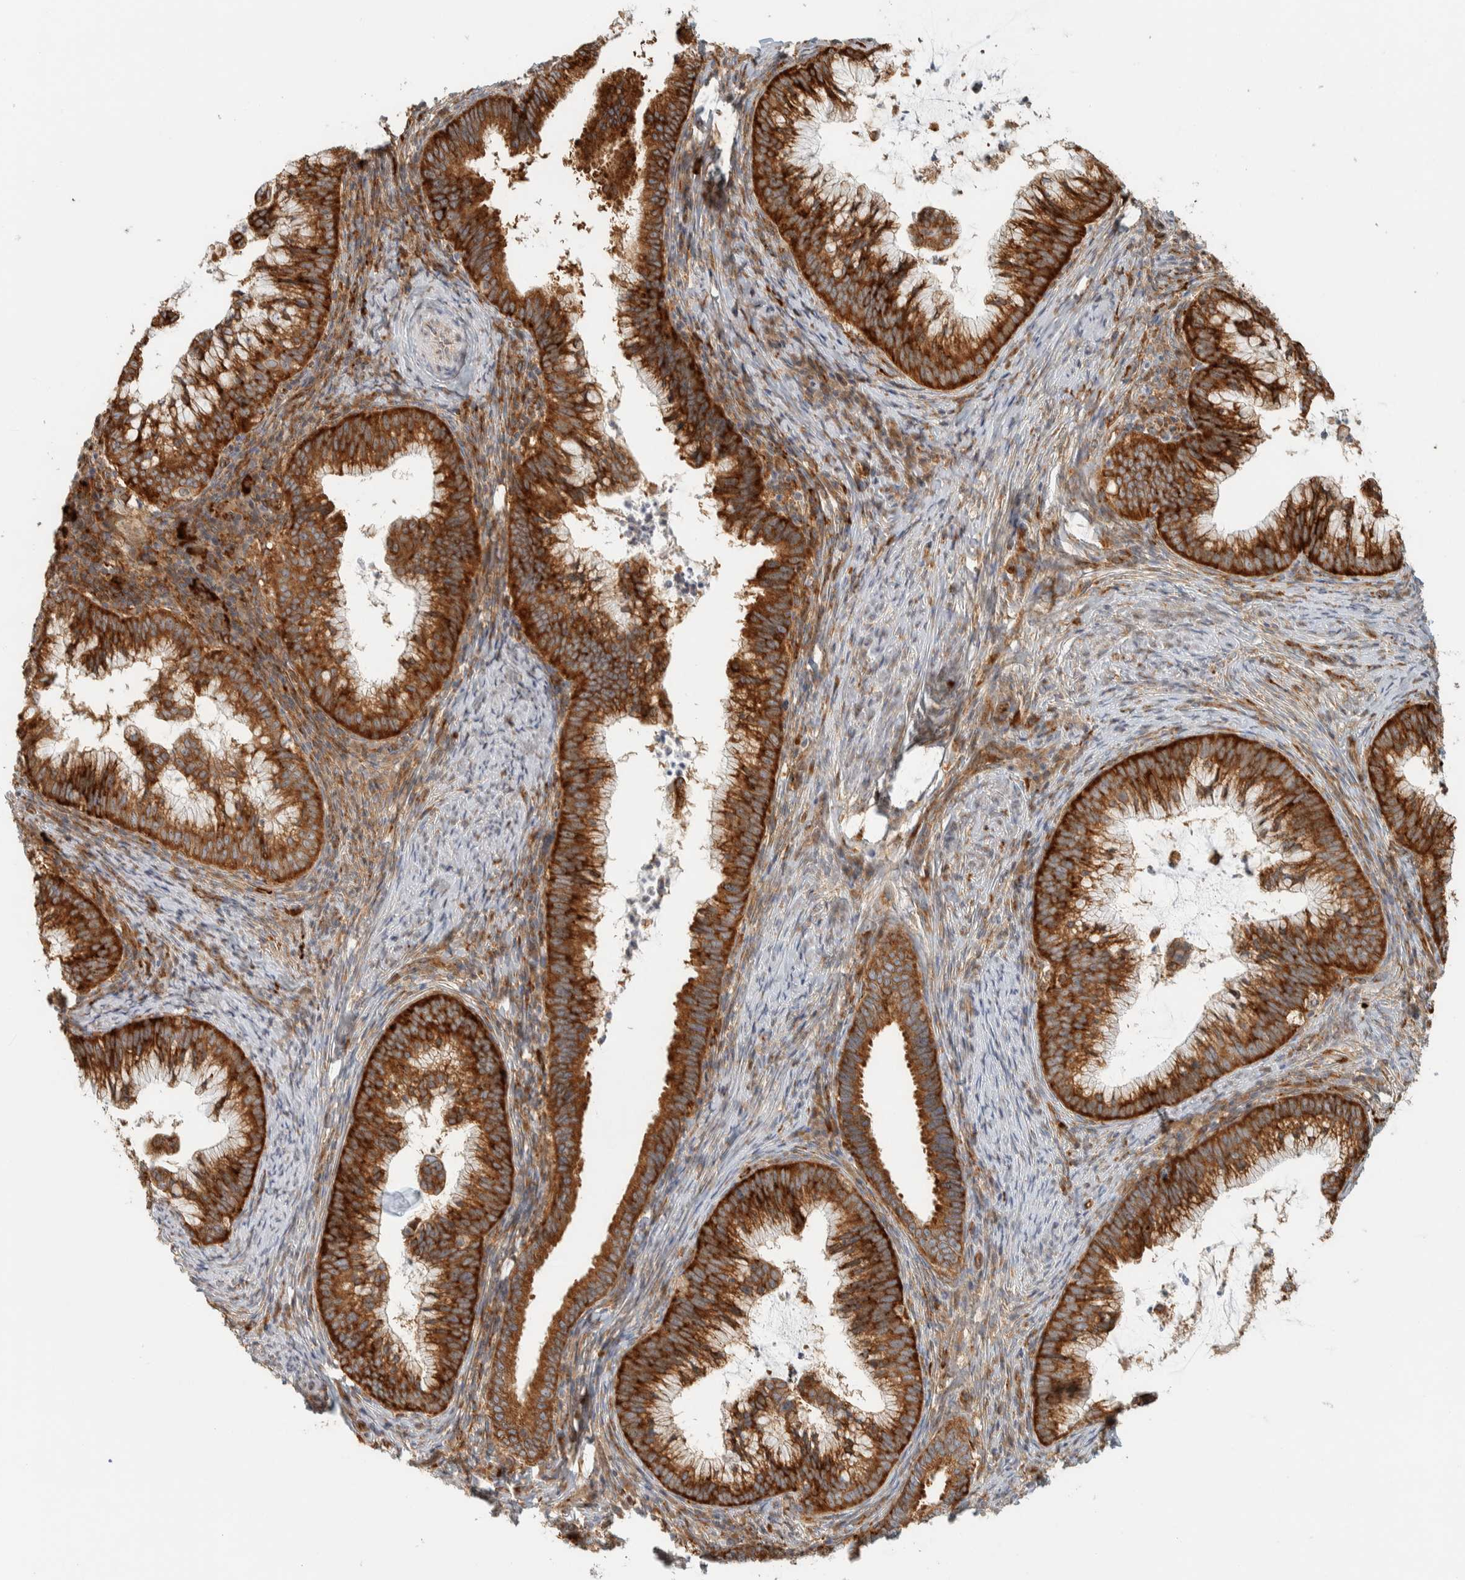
{"staining": {"intensity": "strong", "quantity": ">75%", "location": "cytoplasmic/membranous"}, "tissue": "cervical cancer", "cell_type": "Tumor cells", "image_type": "cancer", "snomed": [{"axis": "morphology", "description": "Adenocarcinoma, NOS"}, {"axis": "topography", "description": "Cervix"}], "caption": "Protein staining by immunohistochemistry (IHC) demonstrates strong cytoplasmic/membranous staining in approximately >75% of tumor cells in cervical cancer (adenocarcinoma).", "gene": "LLGL2", "patient": {"sex": "female", "age": 36}}